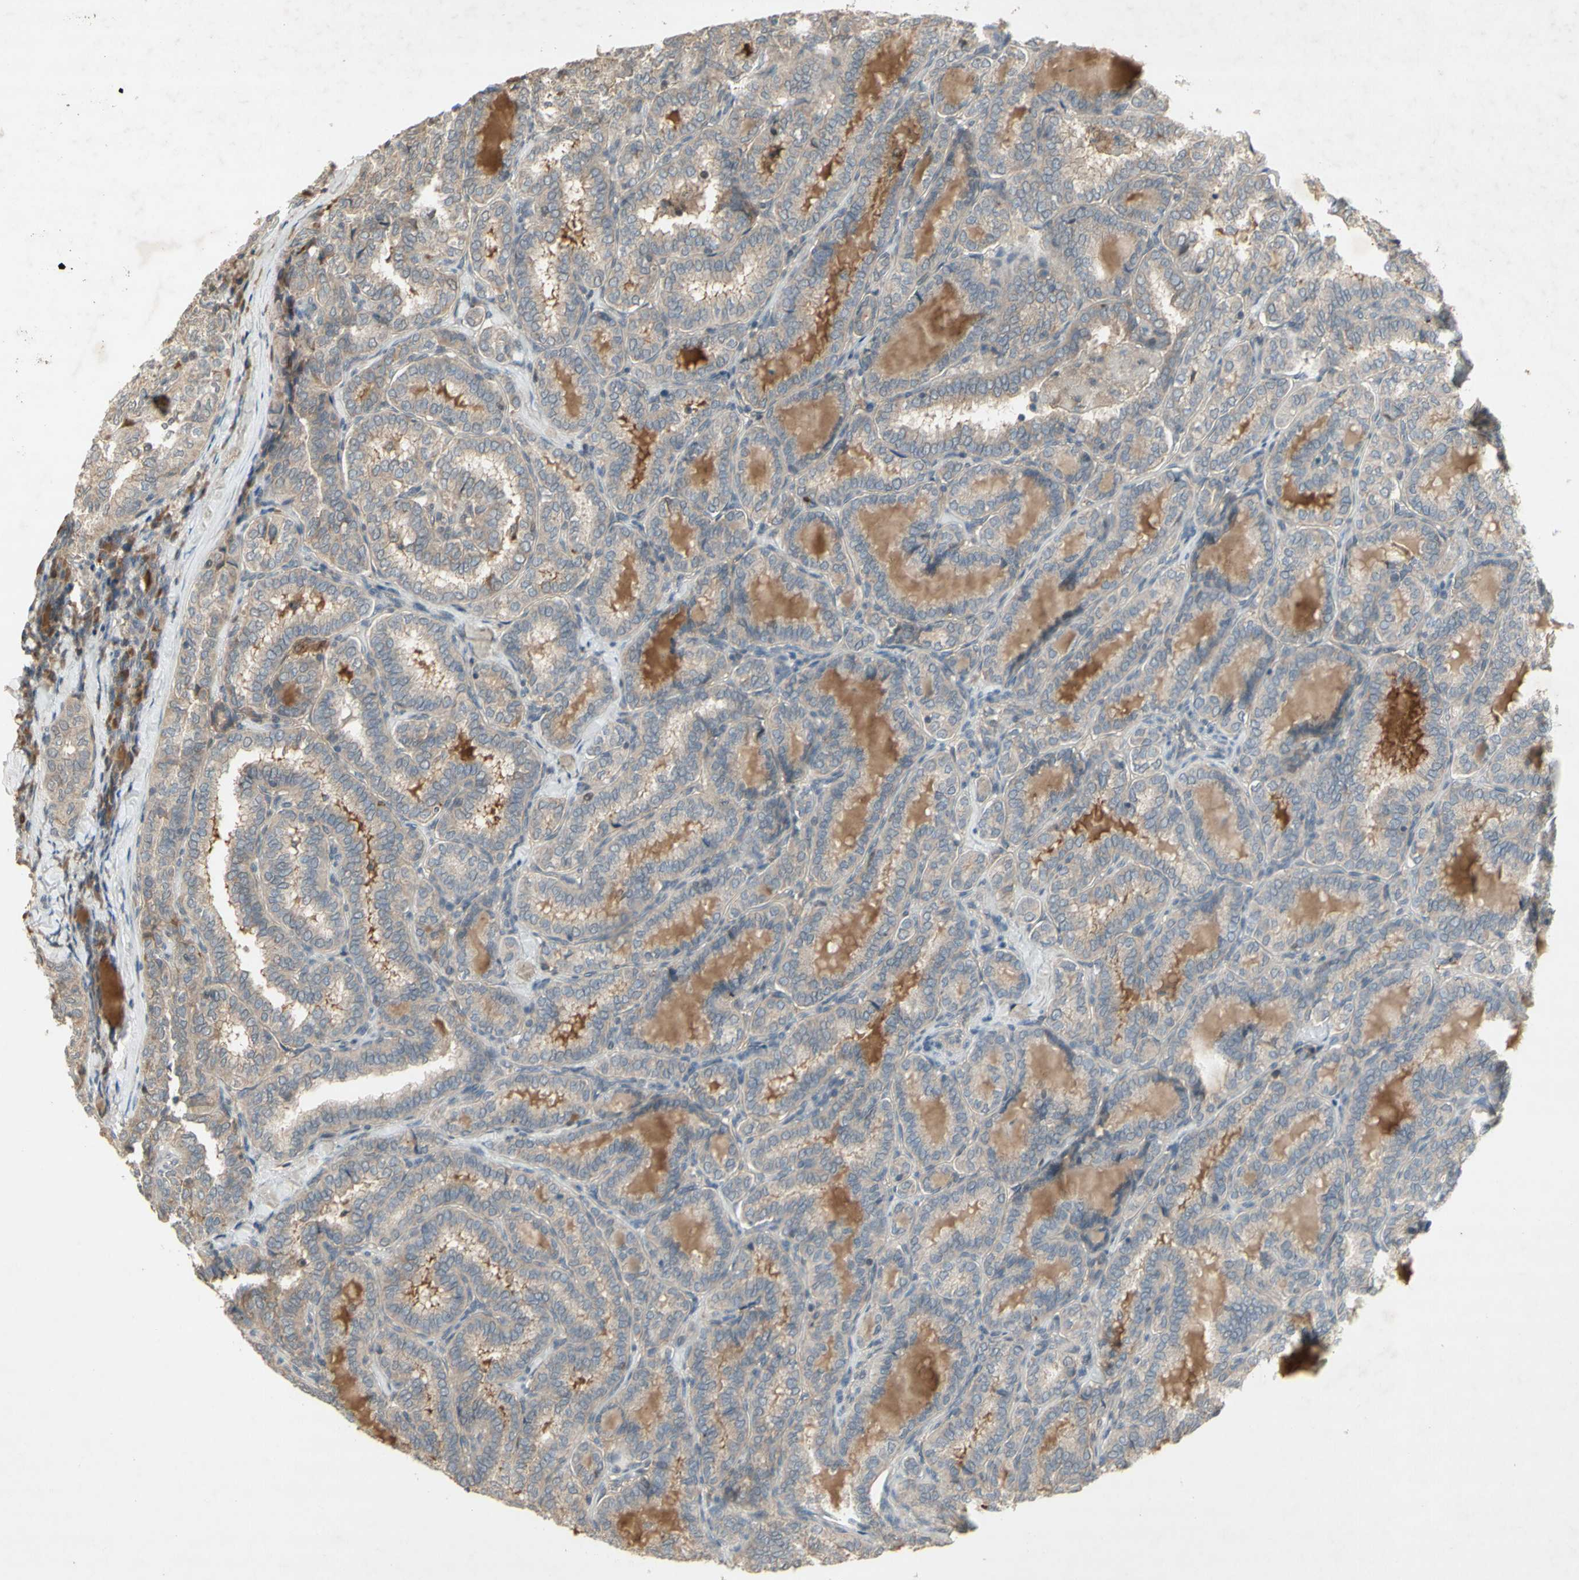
{"staining": {"intensity": "weak", "quantity": "25%-75%", "location": "cytoplasmic/membranous"}, "tissue": "thyroid cancer", "cell_type": "Tumor cells", "image_type": "cancer", "snomed": [{"axis": "morphology", "description": "Normal tissue, NOS"}, {"axis": "morphology", "description": "Papillary adenocarcinoma, NOS"}, {"axis": "topography", "description": "Thyroid gland"}], "caption": "Protein staining of thyroid papillary adenocarcinoma tissue shows weak cytoplasmic/membranous positivity in approximately 25%-75% of tumor cells.", "gene": "NRG4", "patient": {"sex": "female", "age": 30}}